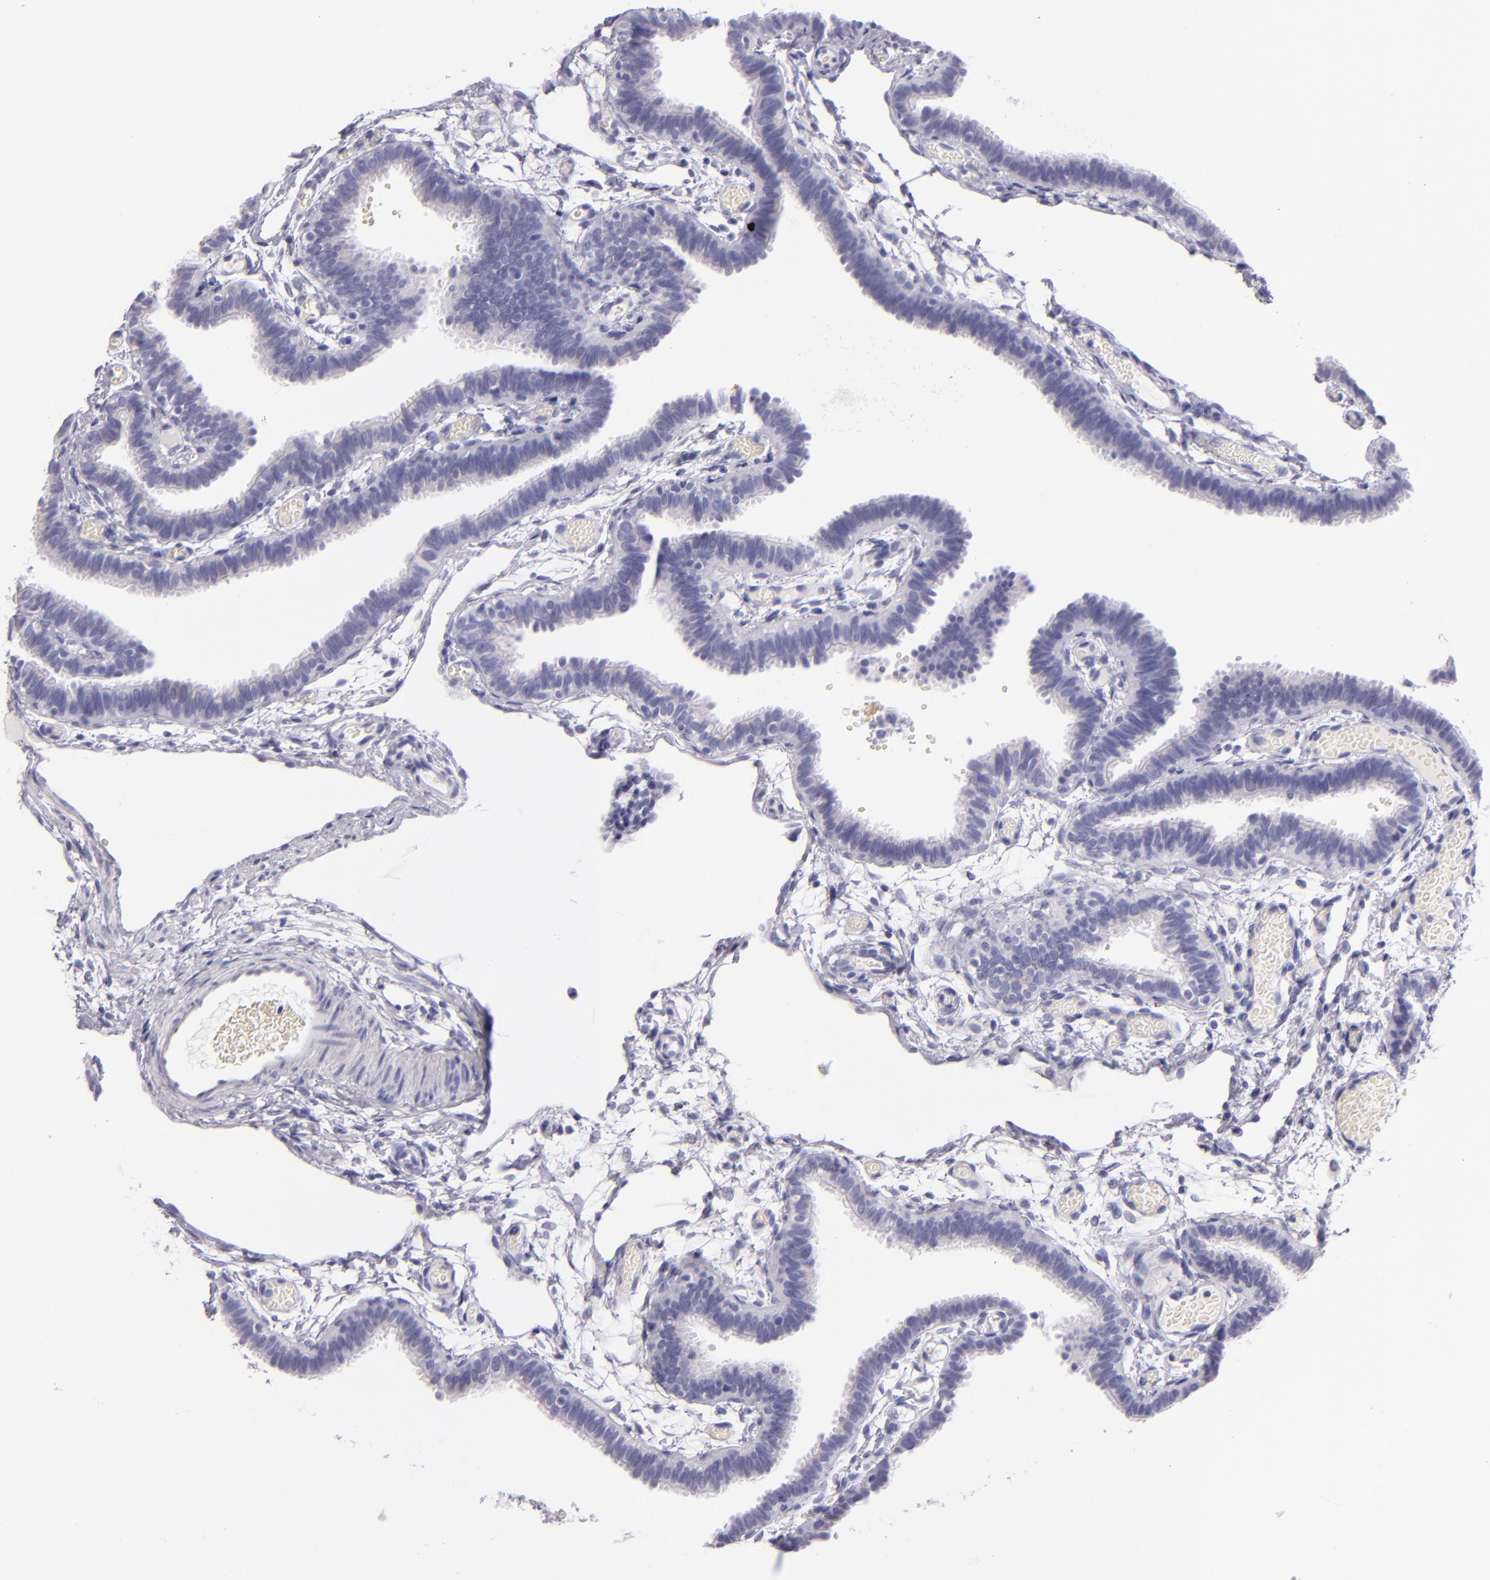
{"staining": {"intensity": "negative", "quantity": "none", "location": "none"}, "tissue": "fallopian tube", "cell_type": "Glandular cells", "image_type": "normal", "snomed": [{"axis": "morphology", "description": "Normal tissue, NOS"}, {"axis": "topography", "description": "Fallopian tube"}], "caption": "An immunohistochemistry (IHC) image of benign fallopian tube is shown. There is no staining in glandular cells of fallopian tube. (DAB (3,3'-diaminobenzidine) IHC, high magnification).", "gene": "MUC5AC", "patient": {"sex": "female", "age": 29}}